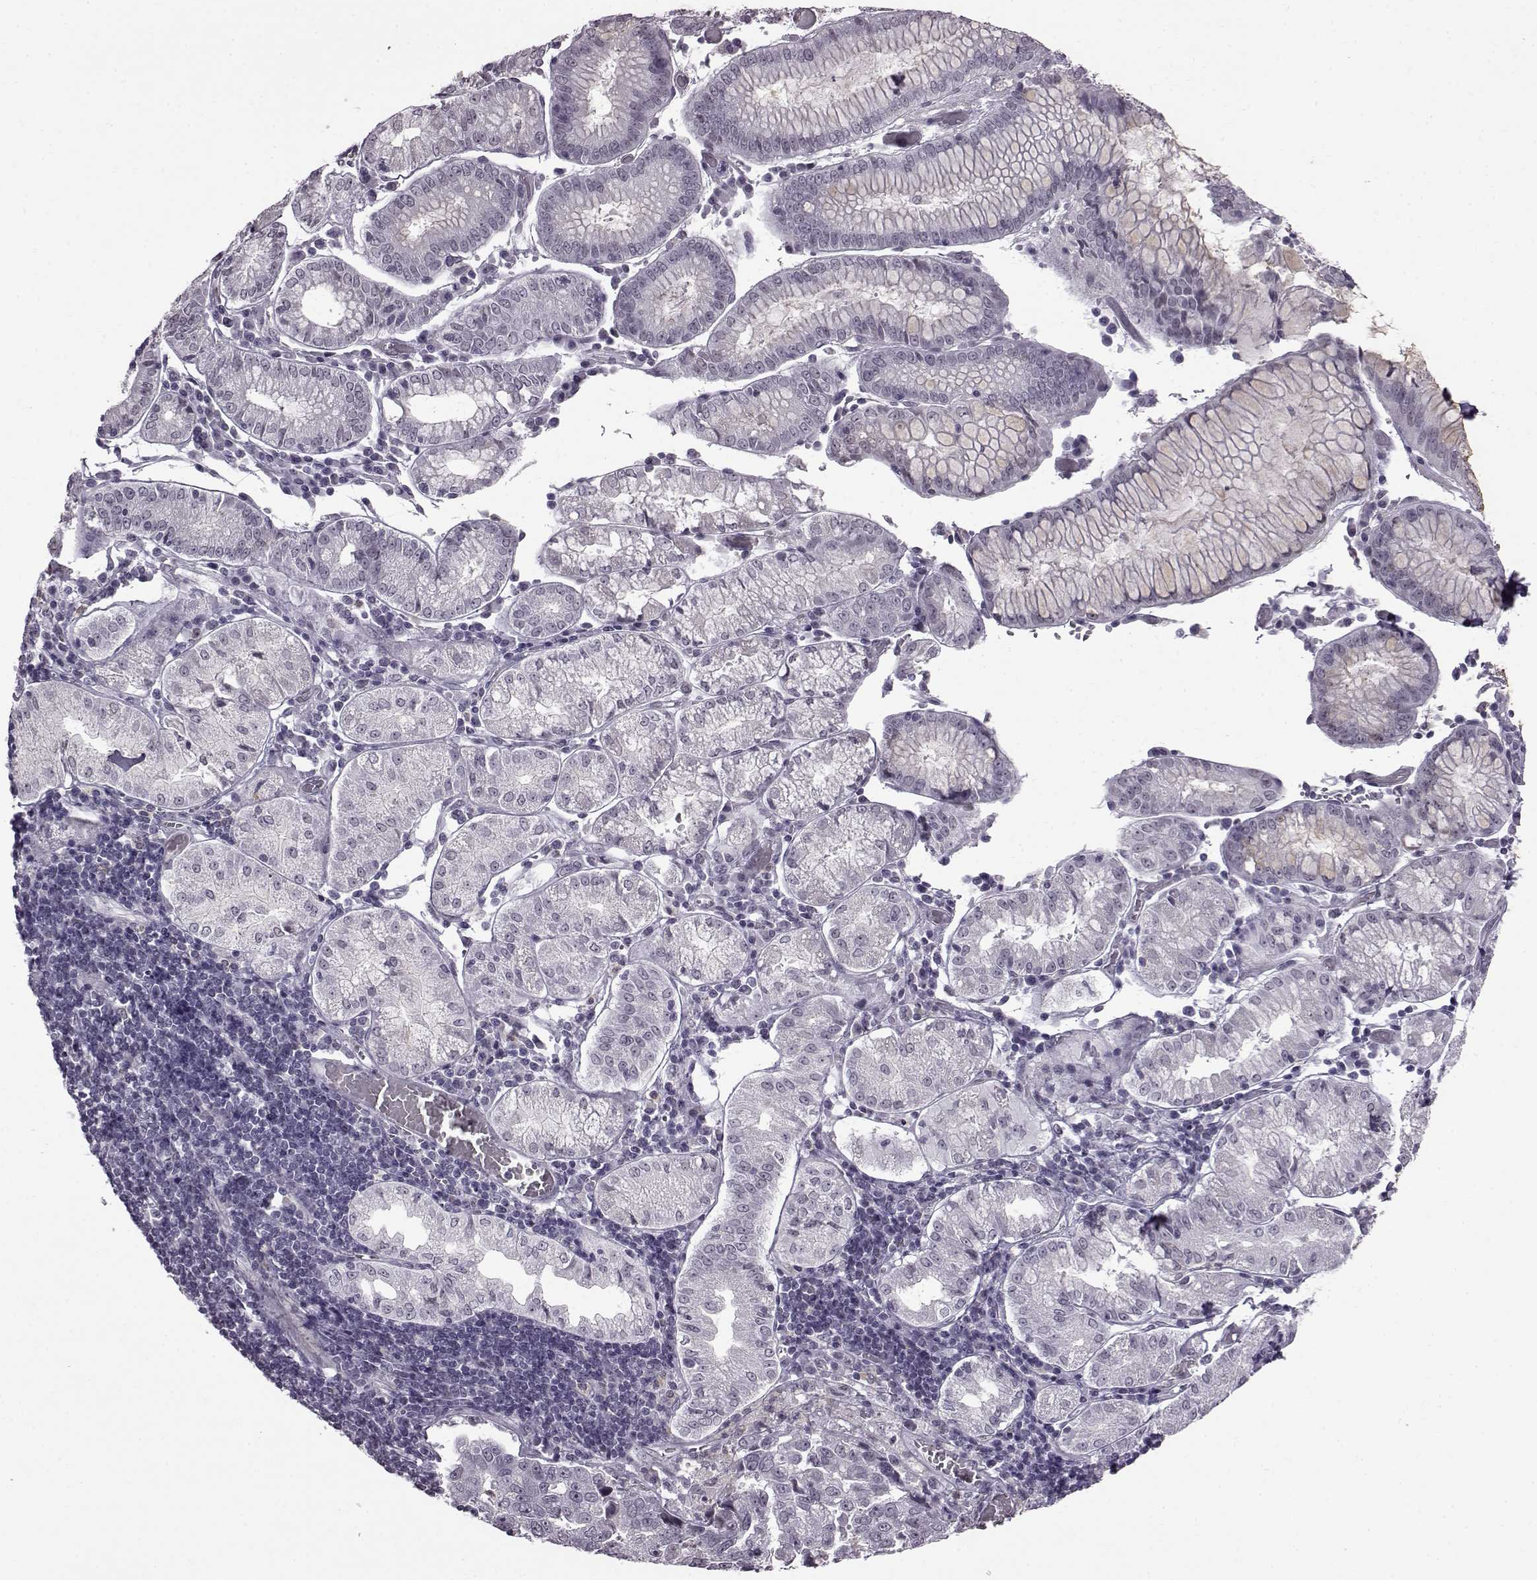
{"staining": {"intensity": "negative", "quantity": "none", "location": "none"}, "tissue": "stomach cancer", "cell_type": "Tumor cells", "image_type": "cancer", "snomed": [{"axis": "morphology", "description": "Adenocarcinoma, NOS"}, {"axis": "topography", "description": "Stomach"}], "caption": "DAB immunohistochemical staining of stomach cancer (adenocarcinoma) displays no significant positivity in tumor cells. Brightfield microscopy of immunohistochemistry stained with DAB (3,3'-diaminobenzidine) (brown) and hematoxylin (blue), captured at high magnification.", "gene": "SLC28A2", "patient": {"sex": "male", "age": 93}}